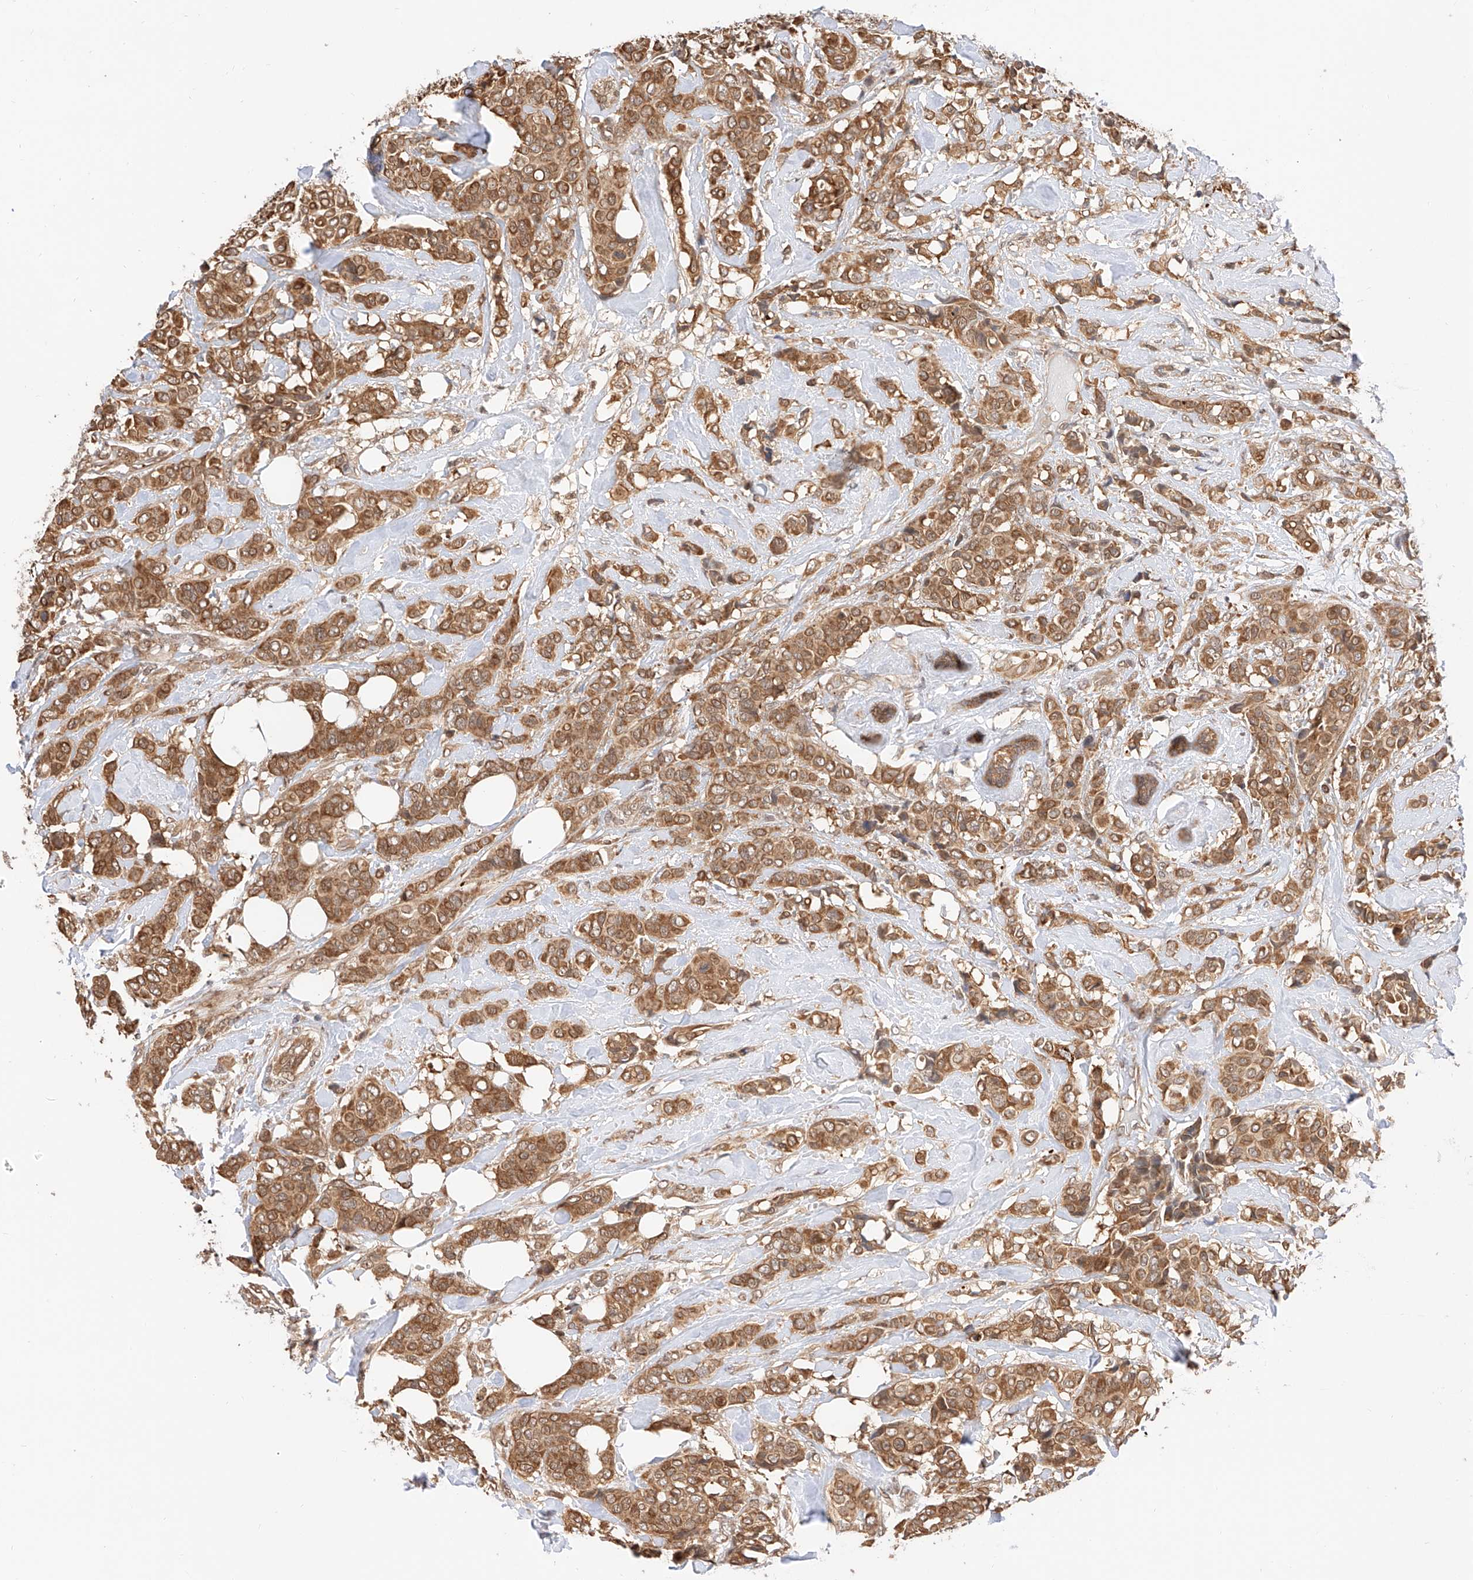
{"staining": {"intensity": "moderate", "quantity": ">75%", "location": "cytoplasmic/membranous,nuclear"}, "tissue": "breast cancer", "cell_type": "Tumor cells", "image_type": "cancer", "snomed": [{"axis": "morphology", "description": "Lobular carcinoma"}, {"axis": "topography", "description": "Breast"}], "caption": "The image exhibits immunohistochemical staining of breast cancer. There is moderate cytoplasmic/membranous and nuclear expression is identified in about >75% of tumor cells. Immunohistochemistry stains the protein in brown and the nuclei are stained blue.", "gene": "EIF4H", "patient": {"sex": "female", "age": 51}}